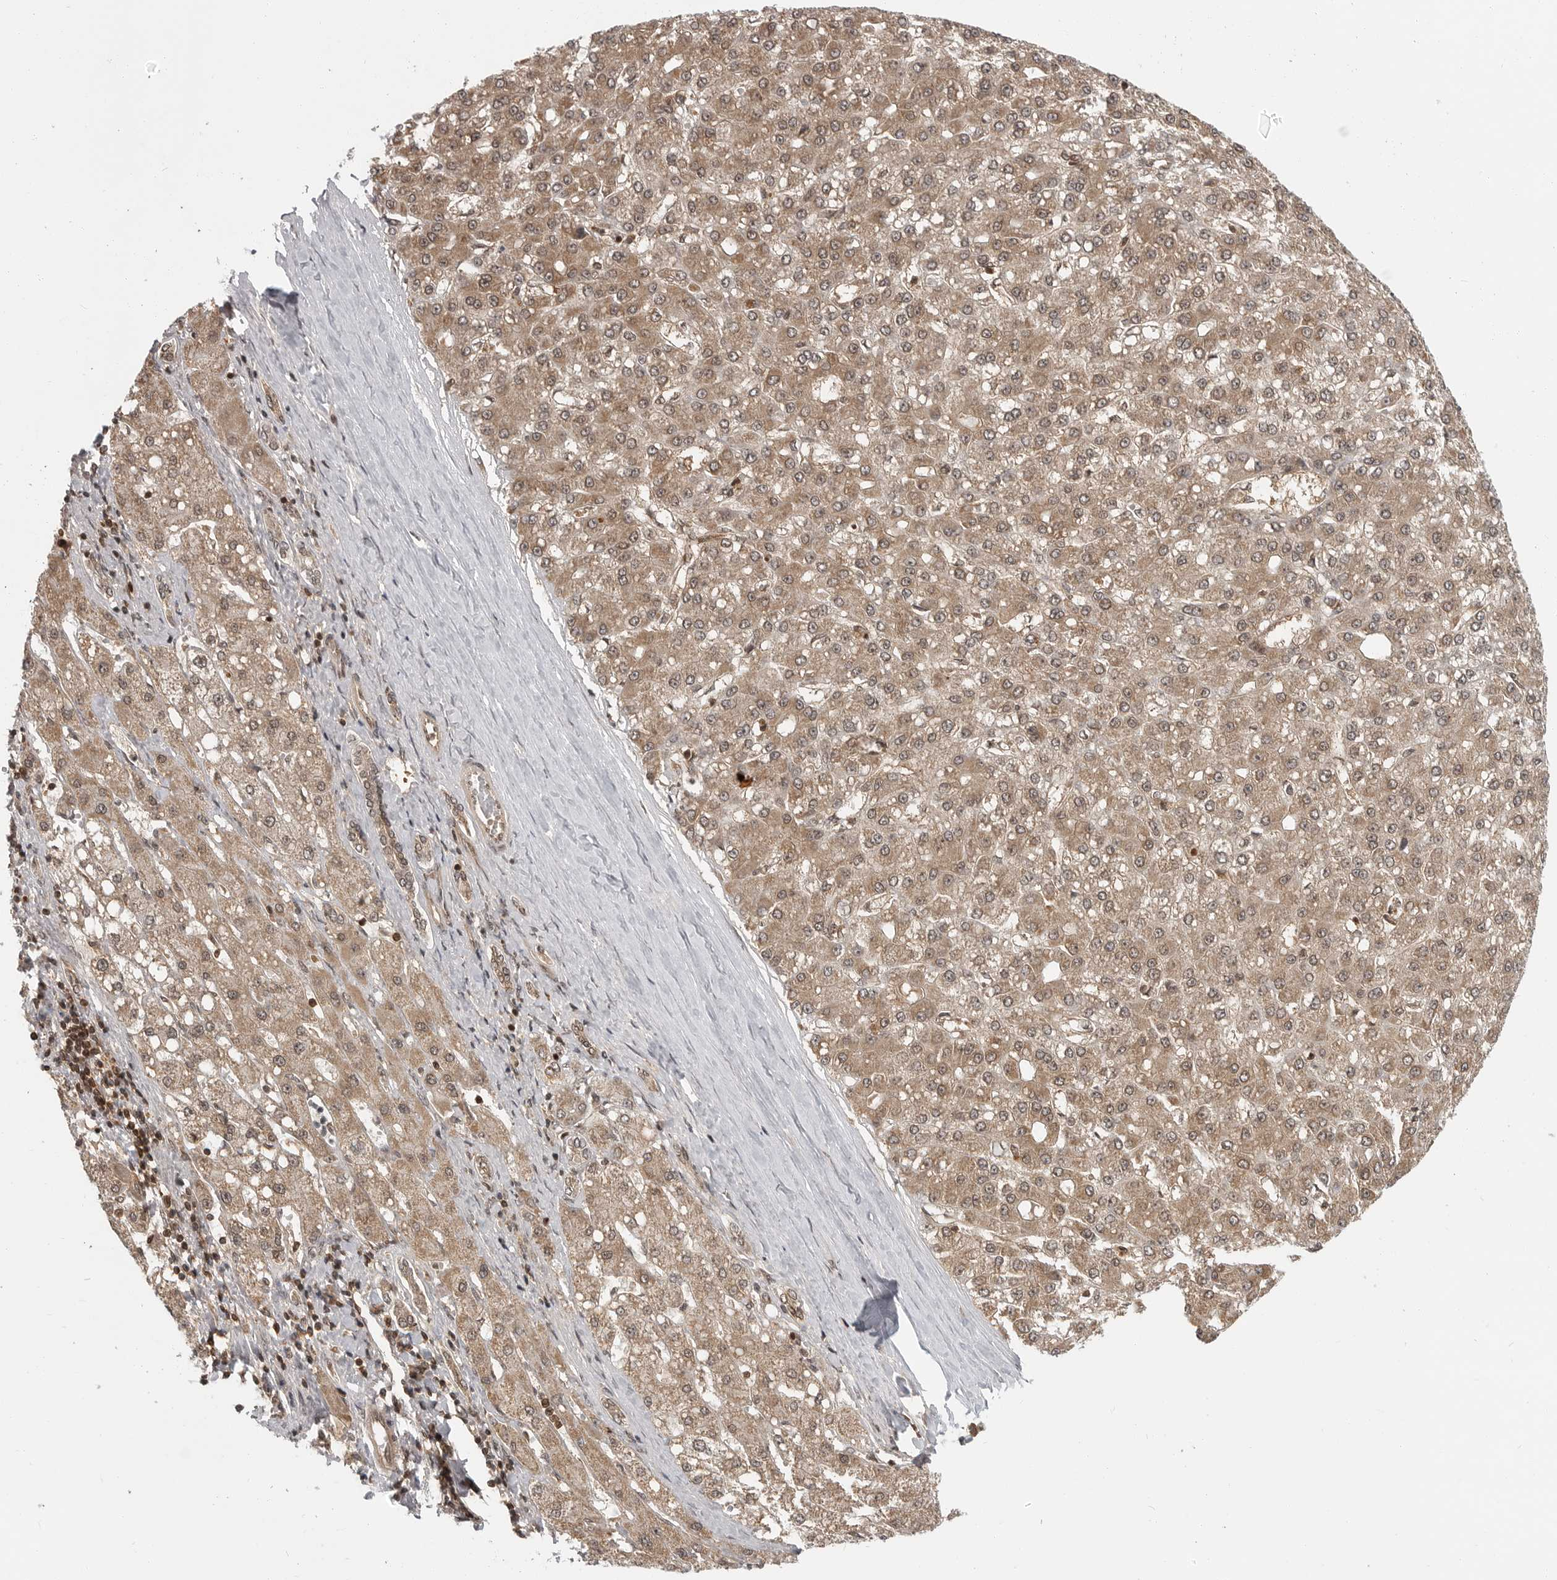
{"staining": {"intensity": "moderate", "quantity": ">75%", "location": "cytoplasmic/membranous,nuclear"}, "tissue": "liver cancer", "cell_type": "Tumor cells", "image_type": "cancer", "snomed": [{"axis": "morphology", "description": "Carcinoma, Hepatocellular, NOS"}, {"axis": "topography", "description": "Liver"}], "caption": "Immunohistochemistry photomicrograph of neoplastic tissue: liver hepatocellular carcinoma stained using IHC displays medium levels of moderate protein expression localized specifically in the cytoplasmic/membranous and nuclear of tumor cells, appearing as a cytoplasmic/membranous and nuclear brown color.", "gene": "SZRD1", "patient": {"sex": "male", "age": 67}}